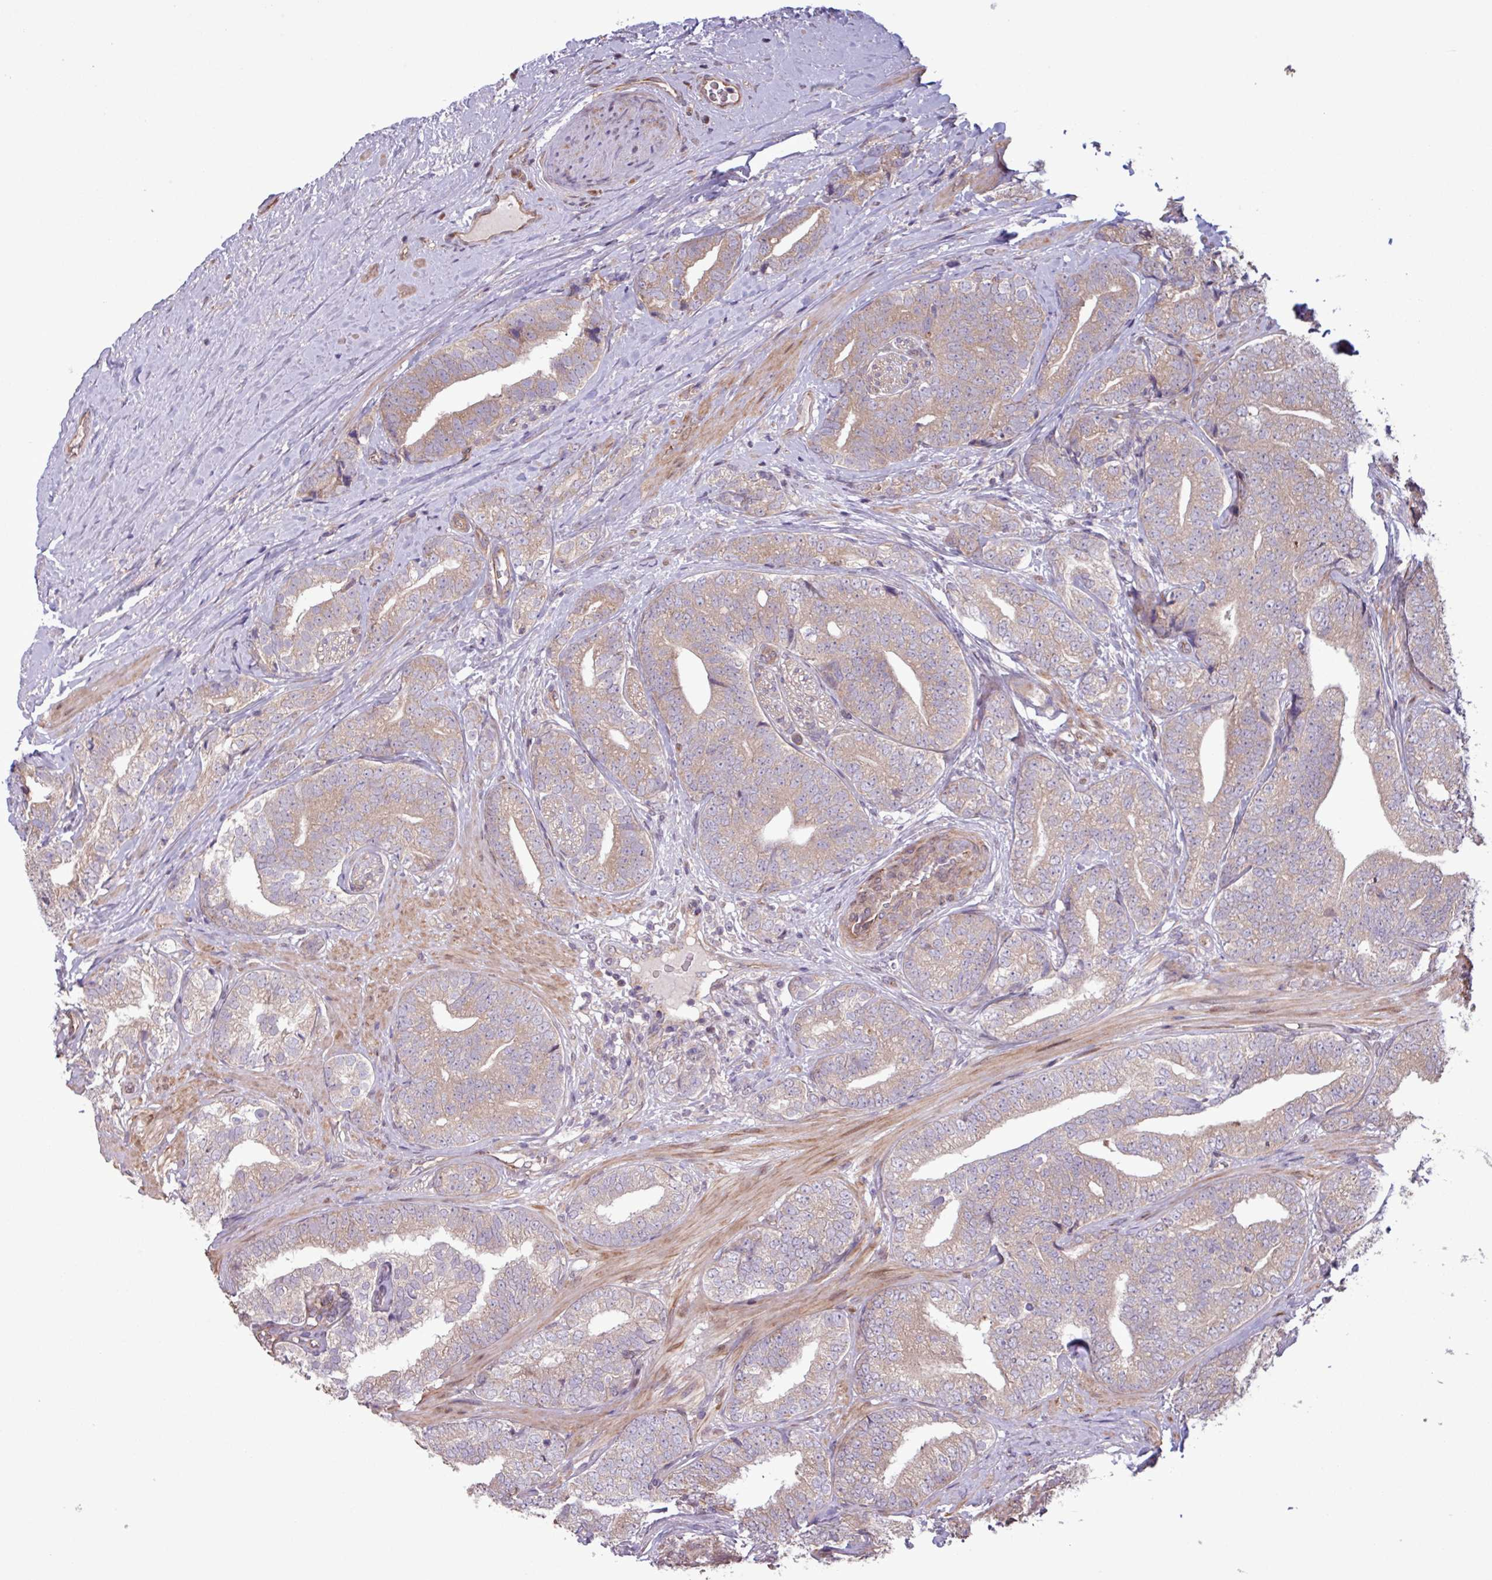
{"staining": {"intensity": "weak", "quantity": ">75%", "location": "cytoplasmic/membranous"}, "tissue": "prostate cancer", "cell_type": "Tumor cells", "image_type": "cancer", "snomed": [{"axis": "morphology", "description": "Adenocarcinoma, High grade"}, {"axis": "topography", "description": "Prostate"}], "caption": "IHC (DAB (3,3'-diaminobenzidine)) staining of human prostate cancer (adenocarcinoma (high-grade)) displays weak cytoplasmic/membranous protein staining in approximately >75% of tumor cells.", "gene": "PDPR", "patient": {"sex": "male", "age": 72}}